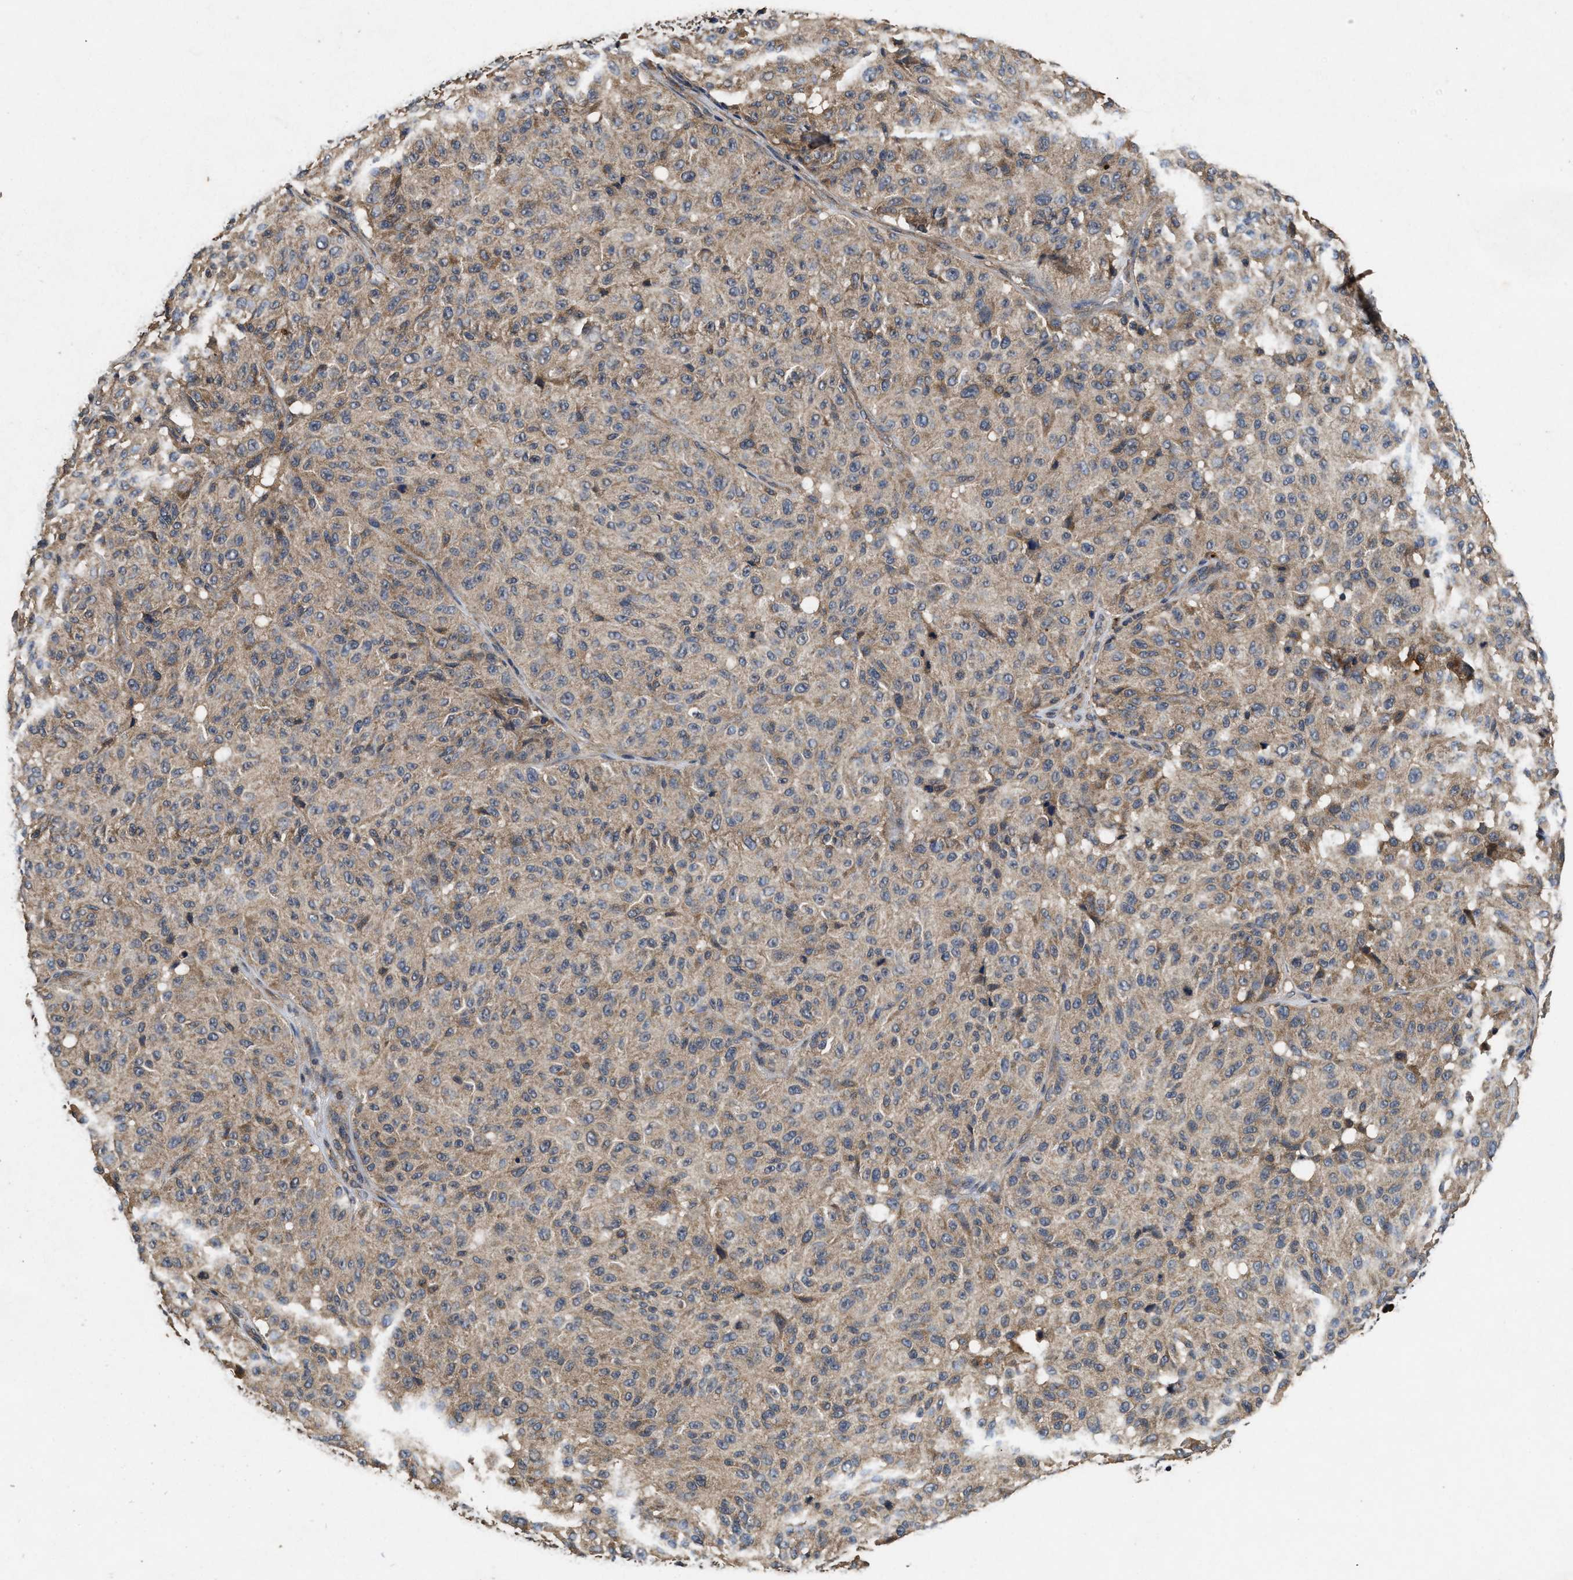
{"staining": {"intensity": "weak", "quantity": ">75%", "location": "cytoplasmic/membranous"}, "tissue": "melanoma", "cell_type": "Tumor cells", "image_type": "cancer", "snomed": [{"axis": "morphology", "description": "Malignant melanoma, NOS"}, {"axis": "topography", "description": "Skin"}], "caption": "Malignant melanoma stained with a brown dye shows weak cytoplasmic/membranous positive positivity in approximately >75% of tumor cells.", "gene": "PDAP1", "patient": {"sex": "female", "age": 46}}